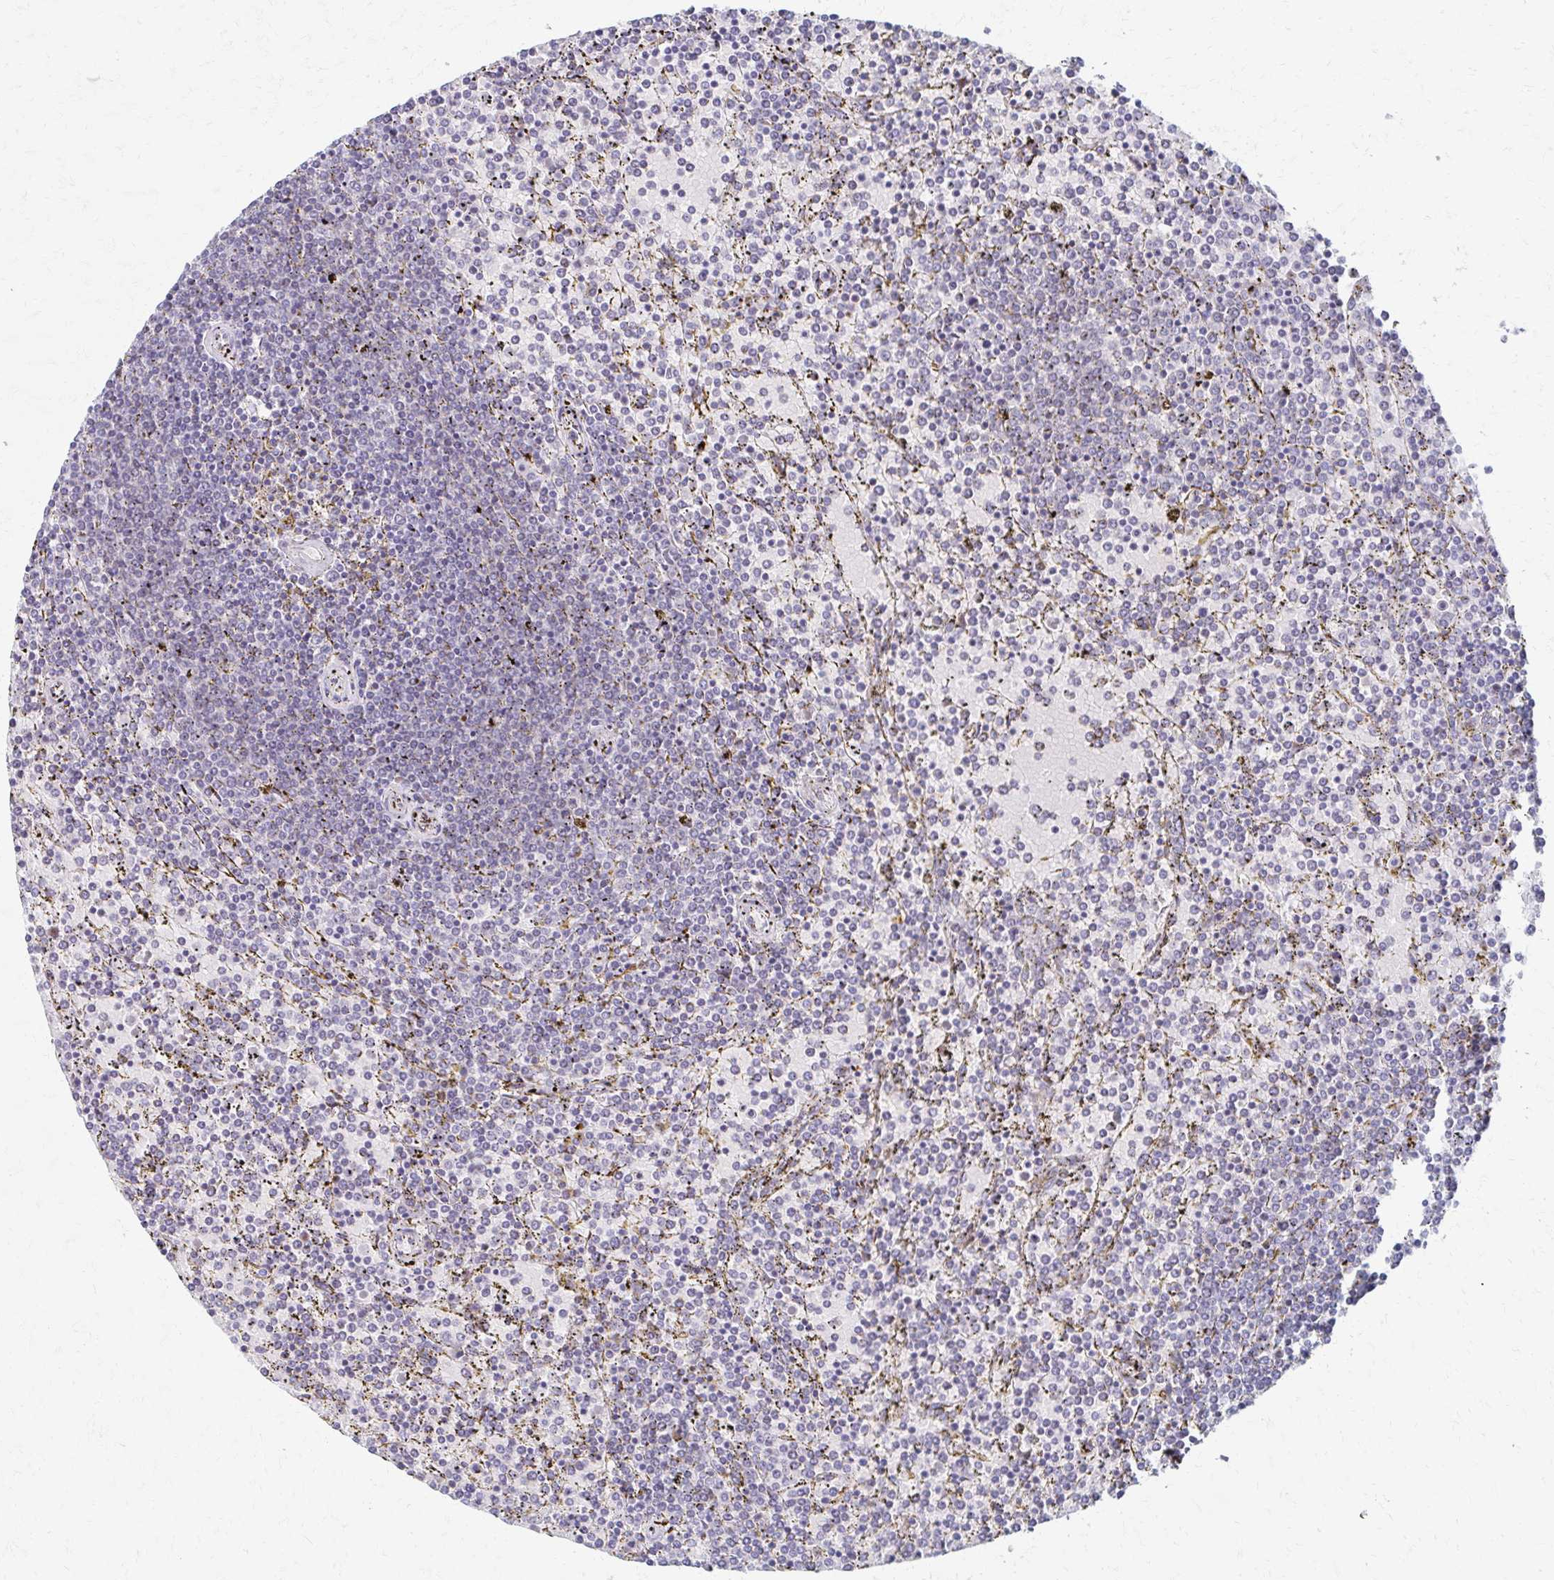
{"staining": {"intensity": "negative", "quantity": "none", "location": "none"}, "tissue": "lymphoma", "cell_type": "Tumor cells", "image_type": "cancer", "snomed": [{"axis": "morphology", "description": "Malignant lymphoma, non-Hodgkin's type, Low grade"}, {"axis": "topography", "description": "Spleen"}], "caption": "IHC photomicrograph of human lymphoma stained for a protein (brown), which exhibits no positivity in tumor cells.", "gene": "TM9SF1", "patient": {"sex": "female", "age": 77}}